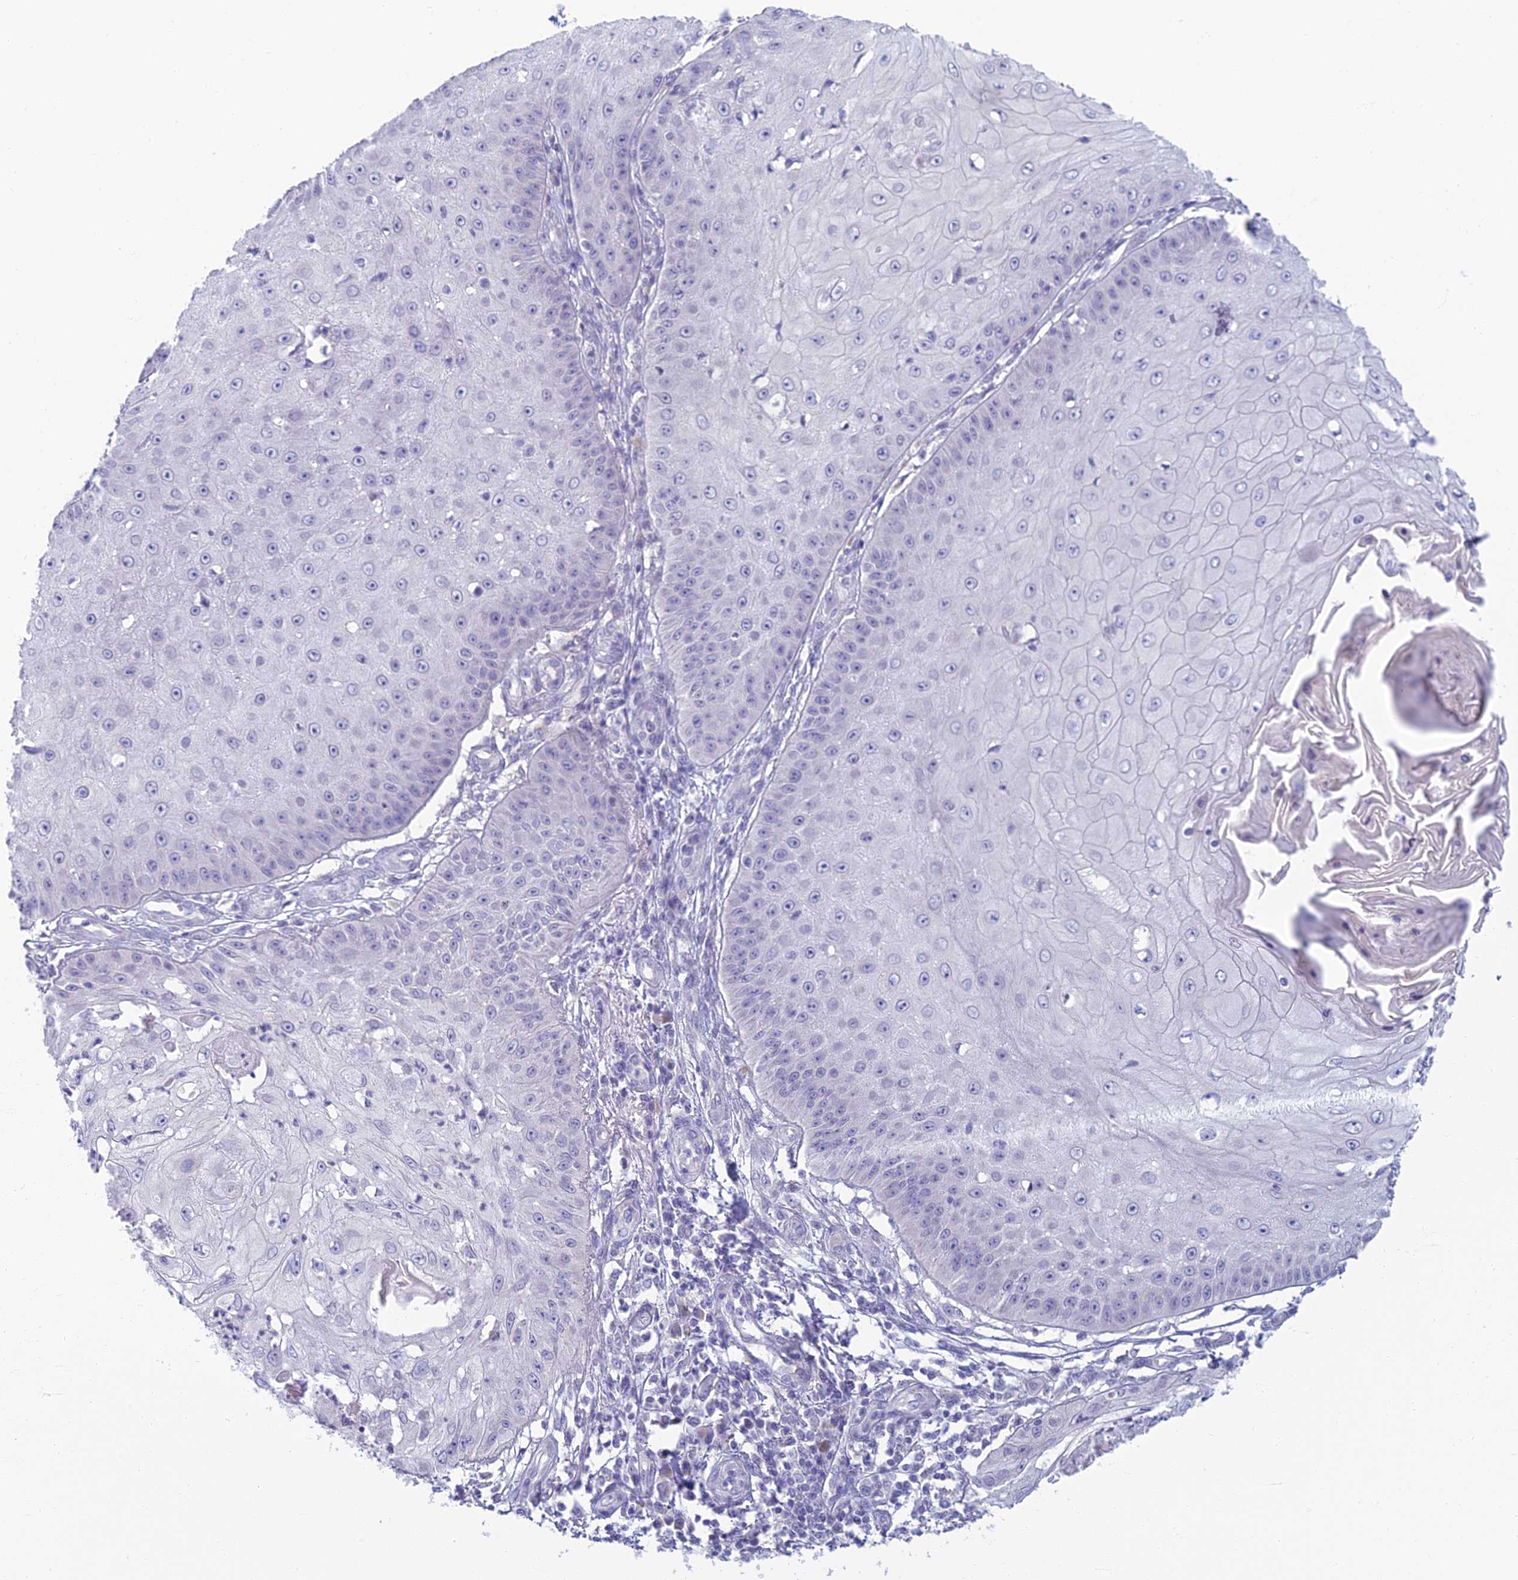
{"staining": {"intensity": "negative", "quantity": "none", "location": "none"}, "tissue": "skin cancer", "cell_type": "Tumor cells", "image_type": "cancer", "snomed": [{"axis": "morphology", "description": "Squamous cell carcinoma, NOS"}, {"axis": "topography", "description": "Skin"}], "caption": "High power microscopy photomicrograph of an immunohistochemistry (IHC) image of squamous cell carcinoma (skin), revealing no significant positivity in tumor cells.", "gene": "SLC25A41", "patient": {"sex": "male", "age": 70}}